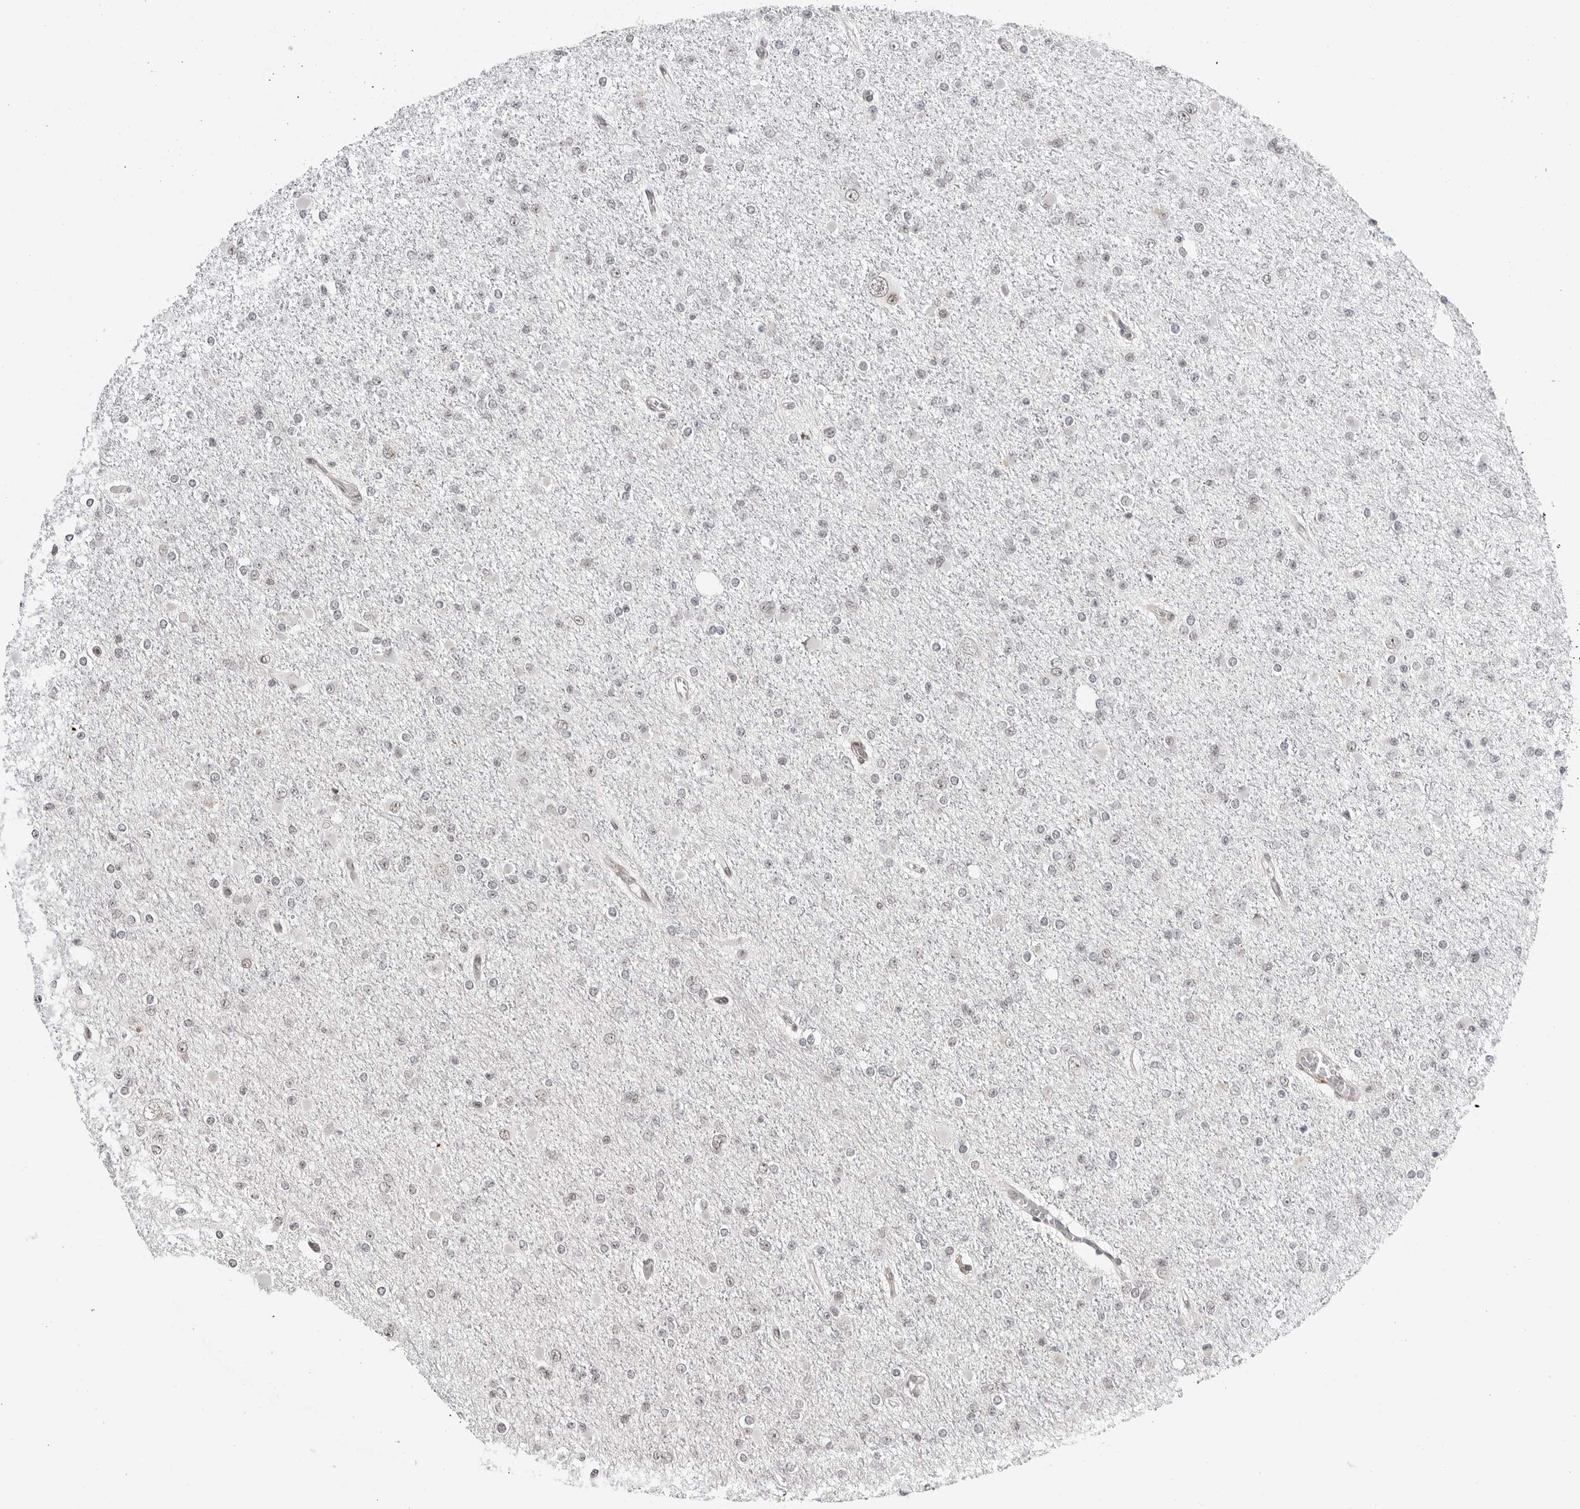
{"staining": {"intensity": "negative", "quantity": "none", "location": "none"}, "tissue": "glioma", "cell_type": "Tumor cells", "image_type": "cancer", "snomed": [{"axis": "morphology", "description": "Glioma, malignant, Low grade"}, {"axis": "topography", "description": "Brain"}], "caption": "This is an immunohistochemistry (IHC) micrograph of human malignant glioma (low-grade). There is no expression in tumor cells.", "gene": "C8orf33", "patient": {"sex": "female", "age": 22}}